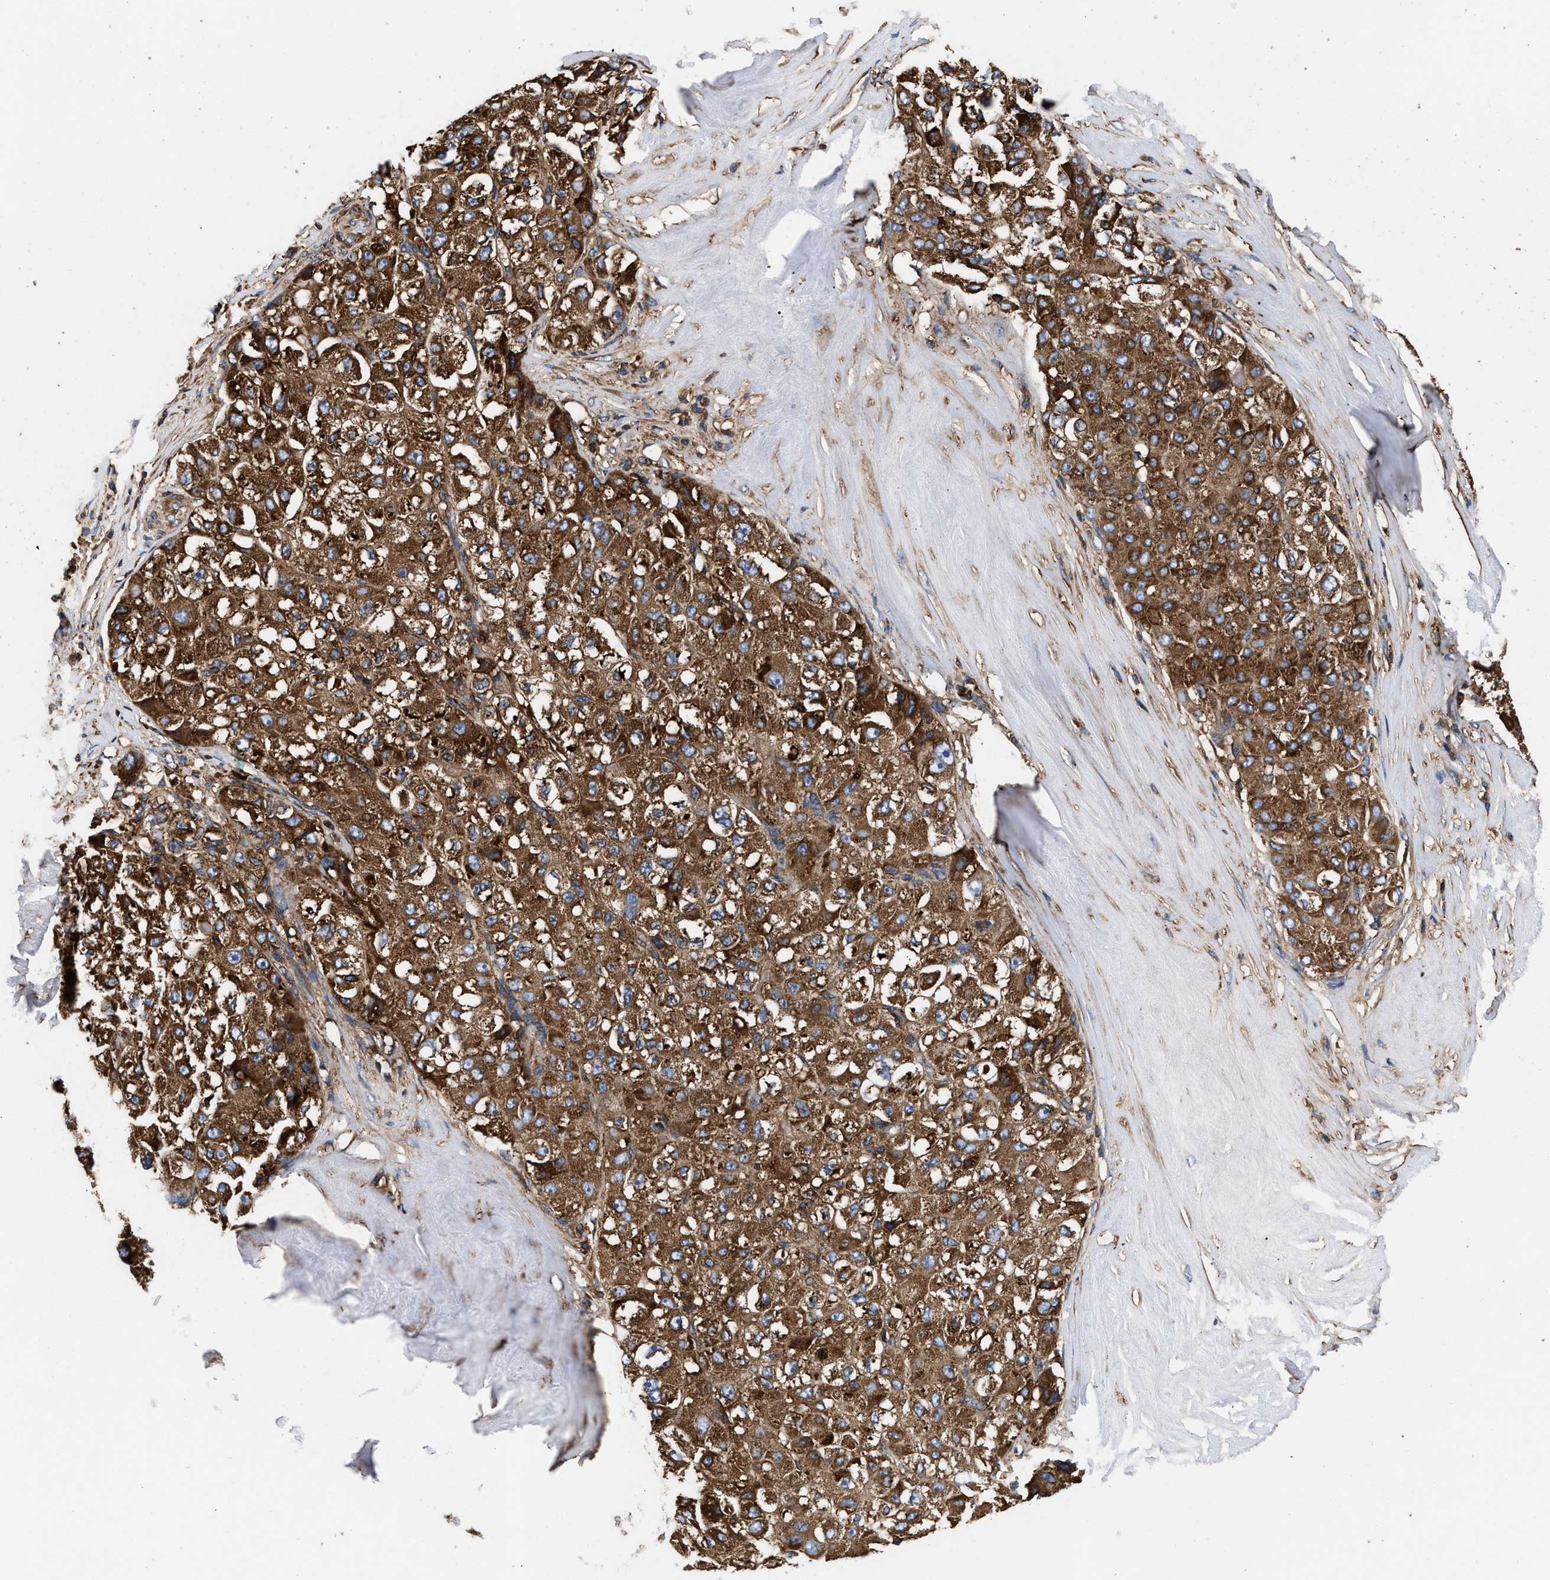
{"staining": {"intensity": "strong", "quantity": ">75%", "location": "cytoplasmic/membranous"}, "tissue": "liver cancer", "cell_type": "Tumor cells", "image_type": "cancer", "snomed": [{"axis": "morphology", "description": "Carcinoma, Hepatocellular, NOS"}, {"axis": "topography", "description": "Liver"}], "caption": "An image showing strong cytoplasmic/membranous expression in approximately >75% of tumor cells in liver cancer (hepatocellular carcinoma), as visualized by brown immunohistochemical staining.", "gene": "KYAT1", "patient": {"sex": "male", "age": 80}}